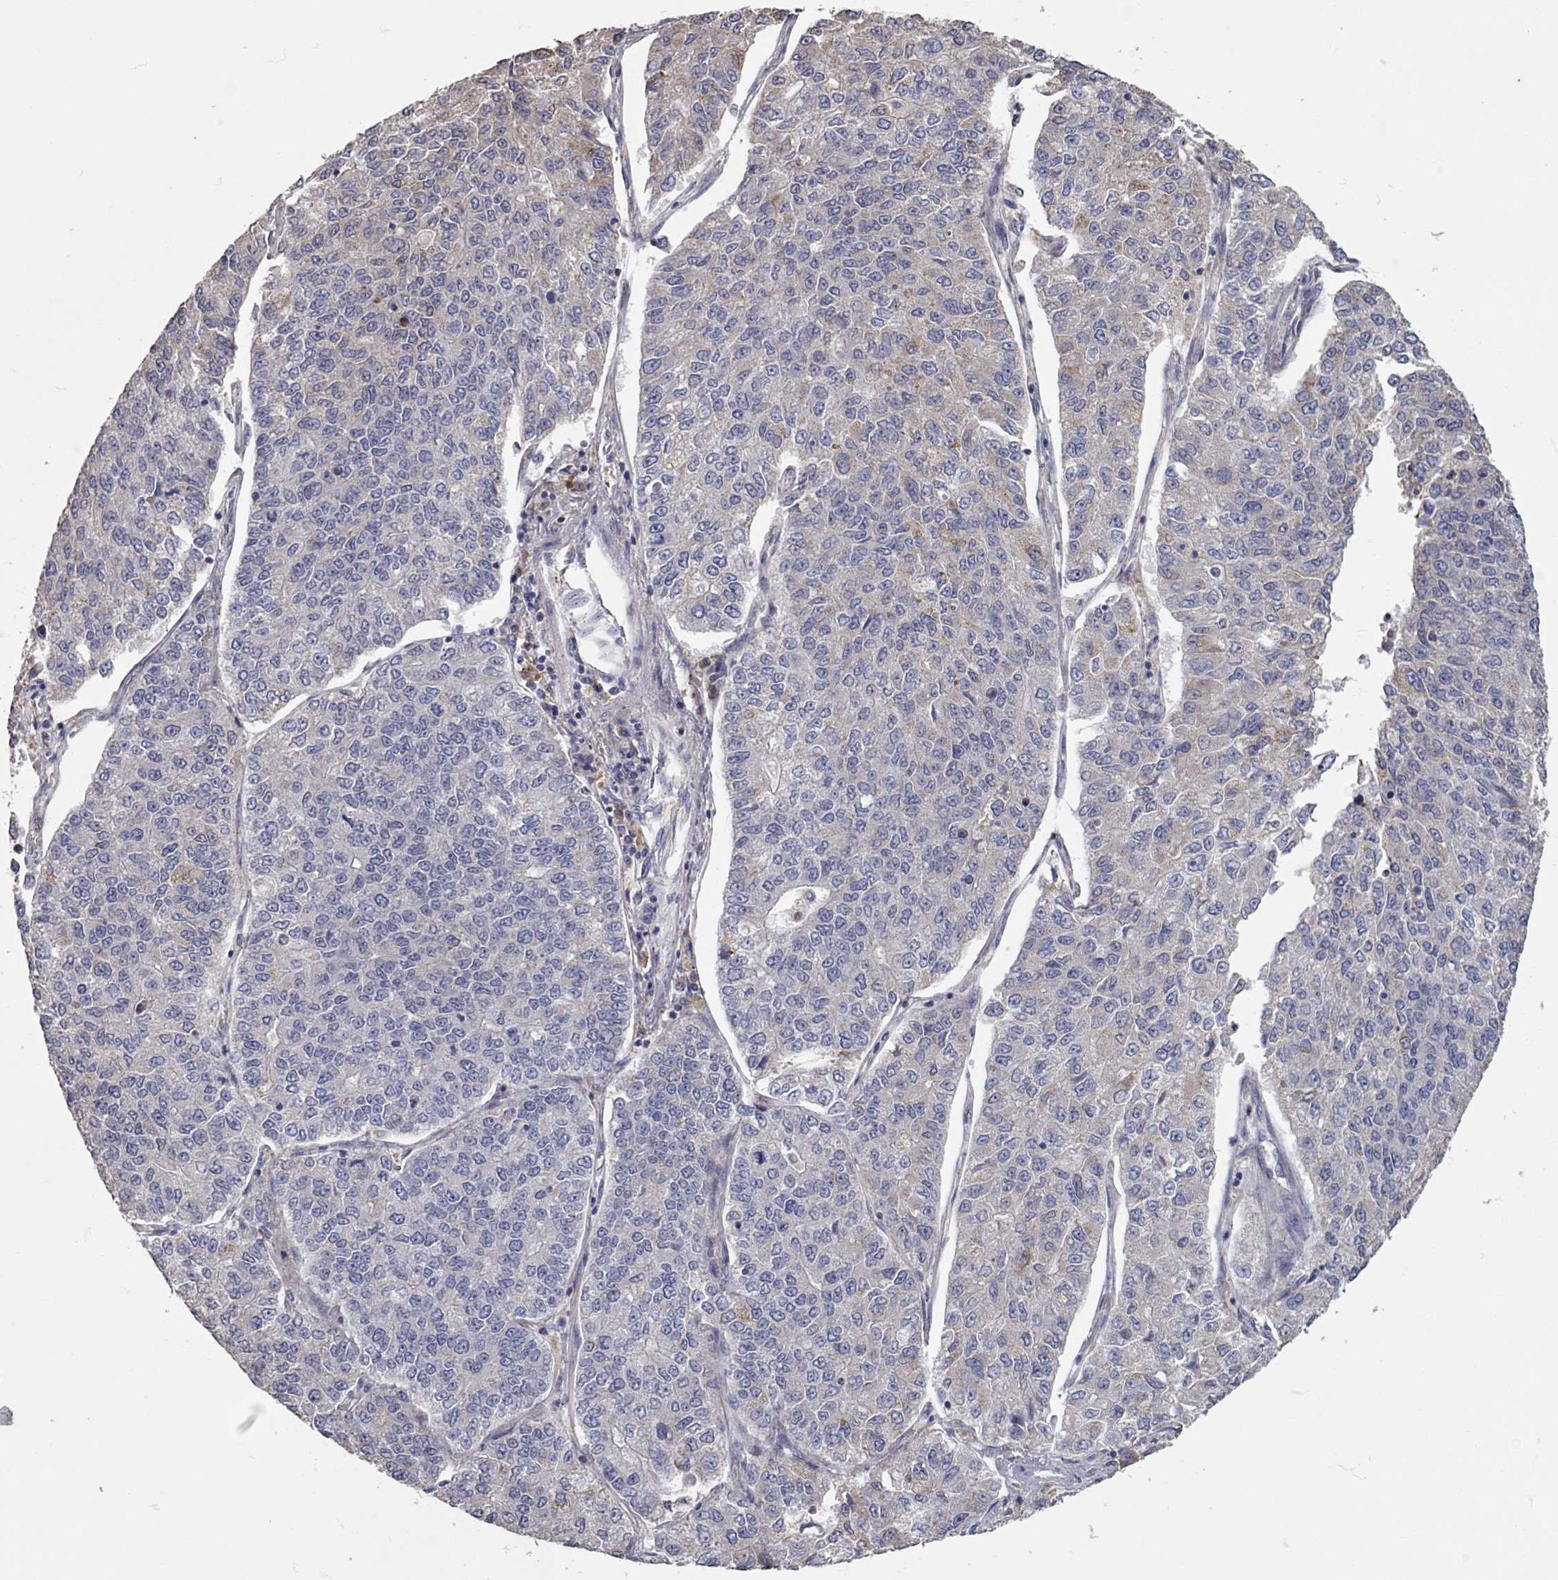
{"staining": {"intensity": "negative", "quantity": "none", "location": "none"}, "tissue": "lung cancer", "cell_type": "Tumor cells", "image_type": "cancer", "snomed": [{"axis": "morphology", "description": "Adenocarcinoma, NOS"}, {"axis": "topography", "description": "Lung"}], "caption": "IHC image of neoplastic tissue: human adenocarcinoma (lung) stained with DAB displays no significant protein staining in tumor cells.", "gene": "XAGE2", "patient": {"sex": "male", "age": 49}}